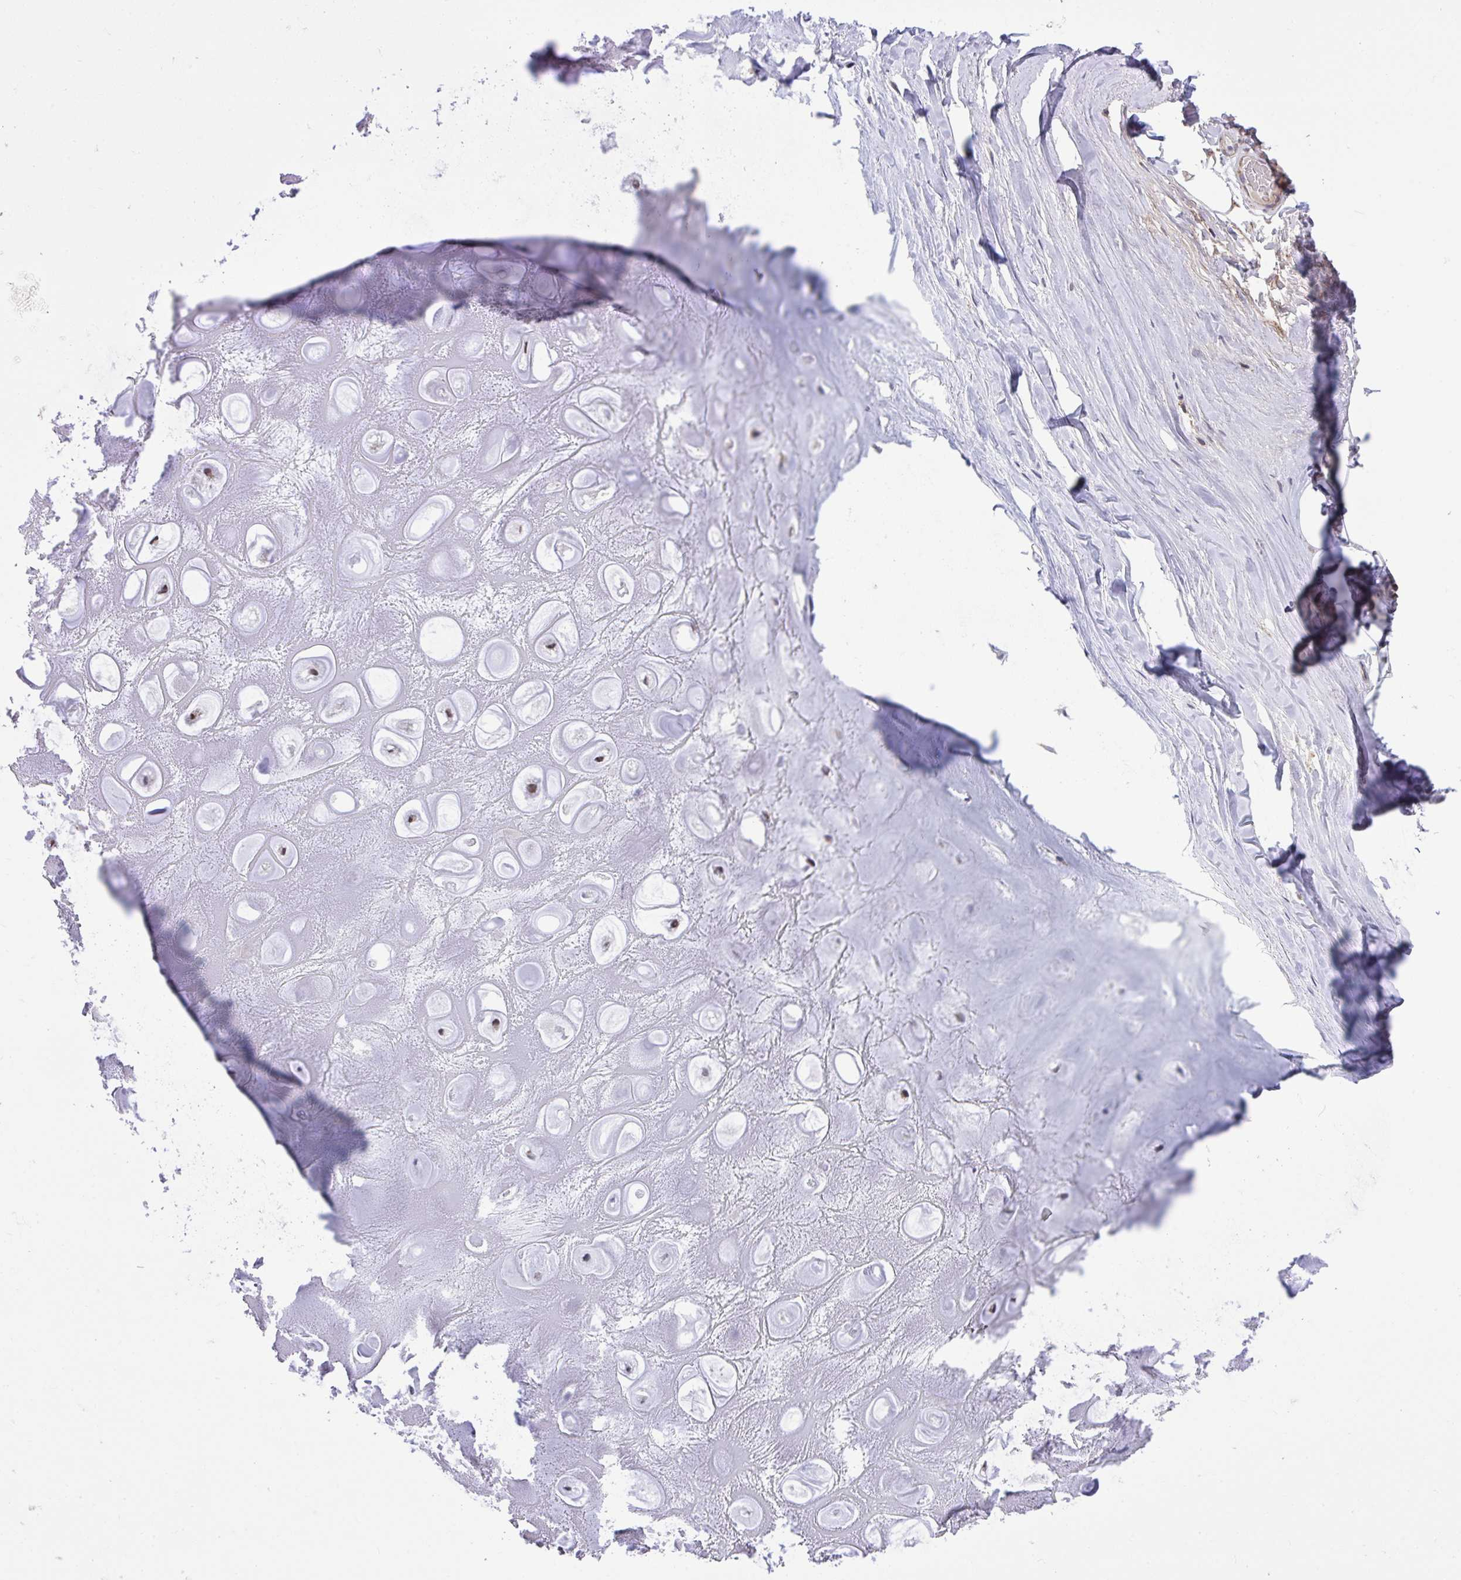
{"staining": {"intensity": "moderate", "quantity": "<25%", "location": "cytoplasmic/membranous"}, "tissue": "soft tissue", "cell_type": "Chondrocytes", "image_type": "normal", "snomed": [{"axis": "morphology", "description": "Normal tissue, NOS"}, {"axis": "topography", "description": "Lymph node"}, {"axis": "topography", "description": "Cartilage tissue"}, {"axis": "topography", "description": "Nasopharynx"}], "caption": "IHC micrograph of unremarkable soft tissue: human soft tissue stained using IHC demonstrates low levels of moderate protein expression localized specifically in the cytoplasmic/membranous of chondrocytes, appearing as a cytoplasmic/membranous brown color.", "gene": "ZNF362", "patient": {"sex": "male", "age": 63}}